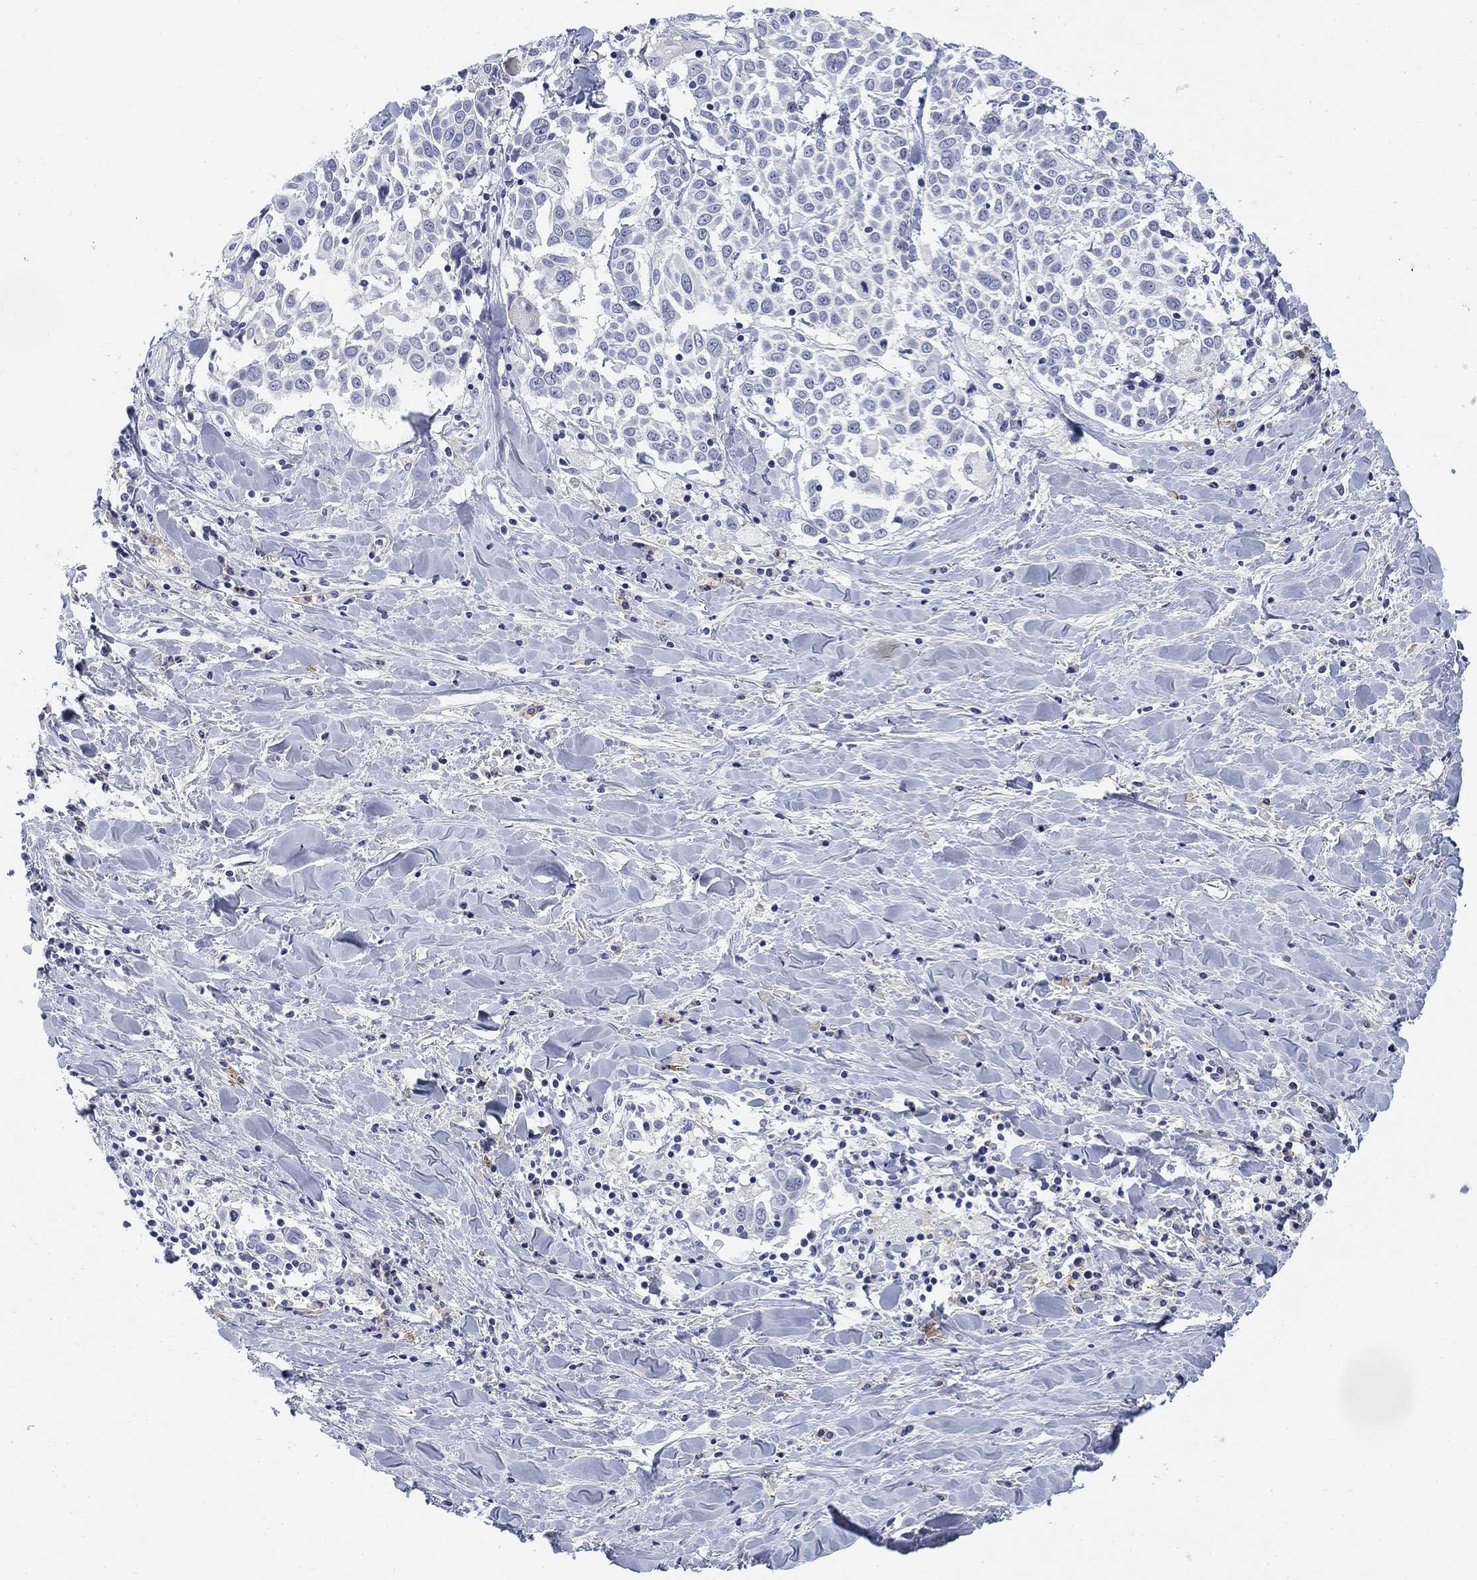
{"staining": {"intensity": "negative", "quantity": "none", "location": "none"}, "tissue": "lung cancer", "cell_type": "Tumor cells", "image_type": "cancer", "snomed": [{"axis": "morphology", "description": "Squamous cell carcinoma, NOS"}, {"axis": "topography", "description": "Lung"}], "caption": "Human lung cancer (squamous cell carcinoma) stained for a protein using immunohistochemistry shows no staining in tumor cells.", "gene": "SLC2A5", "patient": {"sex": "male", "age": 57}}